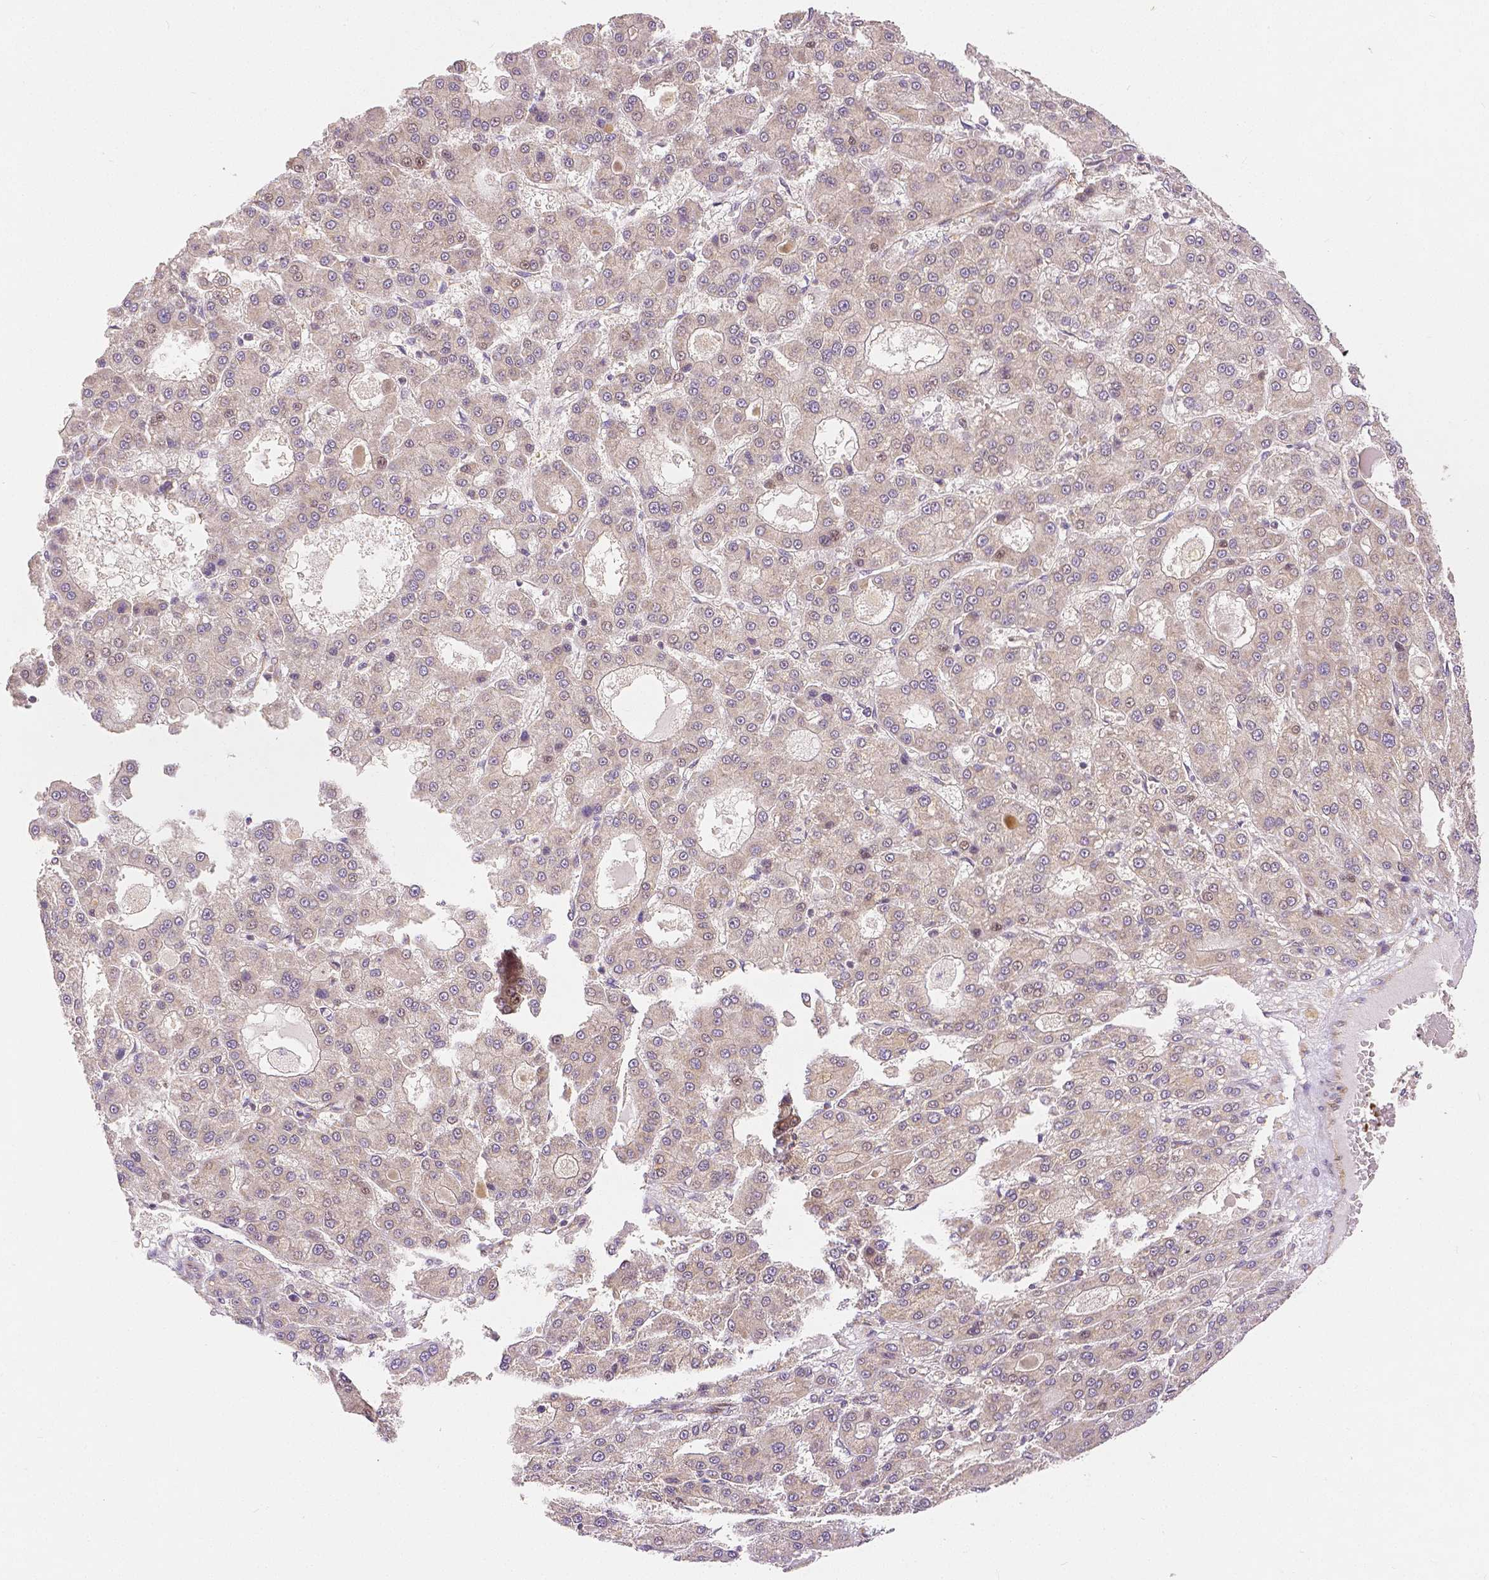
{"staining": {"intensity": "negative", "quantity": "none", "location": "none"}, "tissue": "liver cancer", "cell_type": "Tumor cells", "image_type": "cancer", "snomed": [{"axis": "morphology", "description": "Carcinoma, Hepatocellular, NOS"}, {"axis": "topography", "description": "Liver"}], "caption": "The immunohistochemistry (IHC) histopathology image has no significant positivity in tumor cells of hepatocellular carcinoma (liver) tissue.", "gene": "RHOT1", "patient": {"sex": "male", "age": 70}}